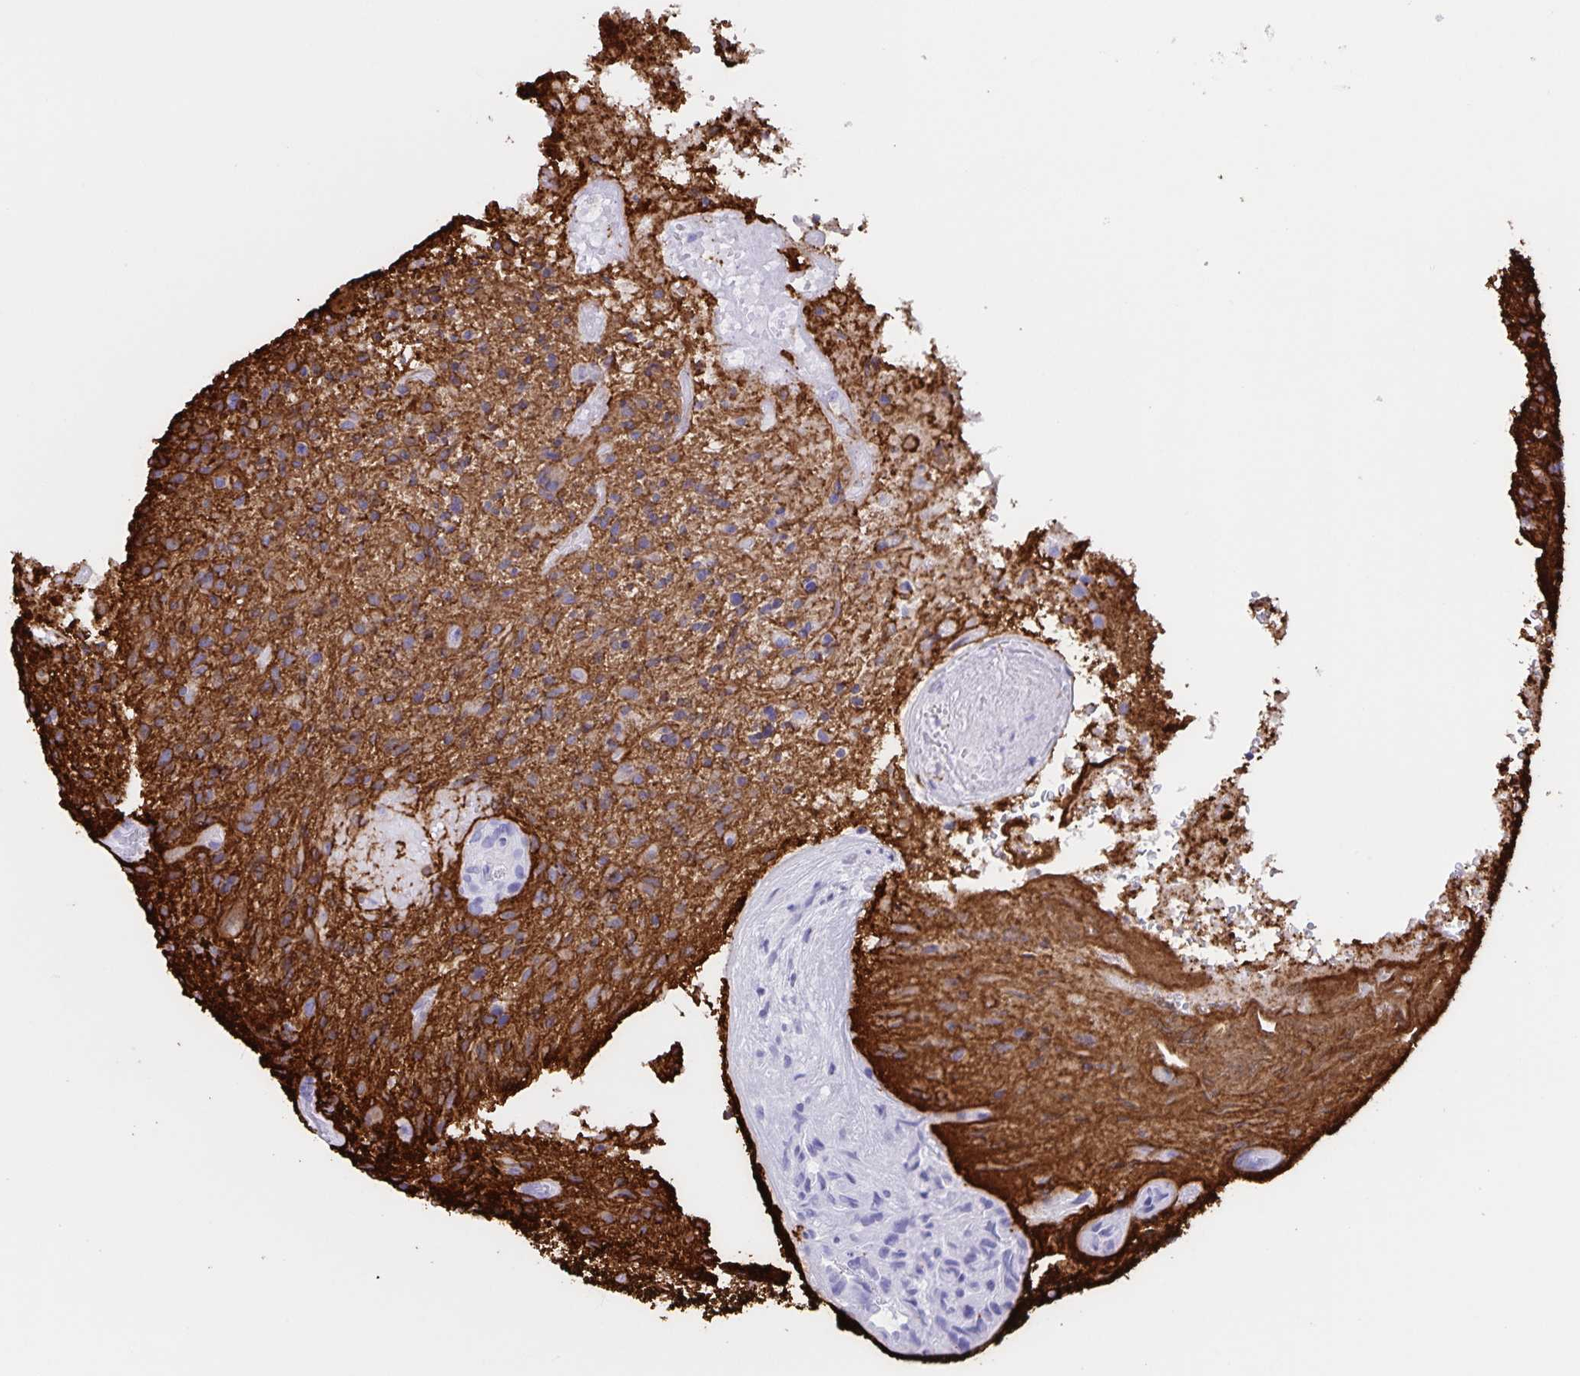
{"staining": {"intensity": "negative", "quantity": "none", "location": "none"}, "tissue": "glioma", "cell_type": "Tumor cells", "image_type": "cancer", "snomed": [{"axis": "morphology", "description": "Glioma, malignant, High grade"}, {"axis": "topography", "description": "Brain"}], "caption": "There is no significant staining in tumor cells of glioma.", "gene": "AQP4", "patient": {"sex": "male", "age": 55}}